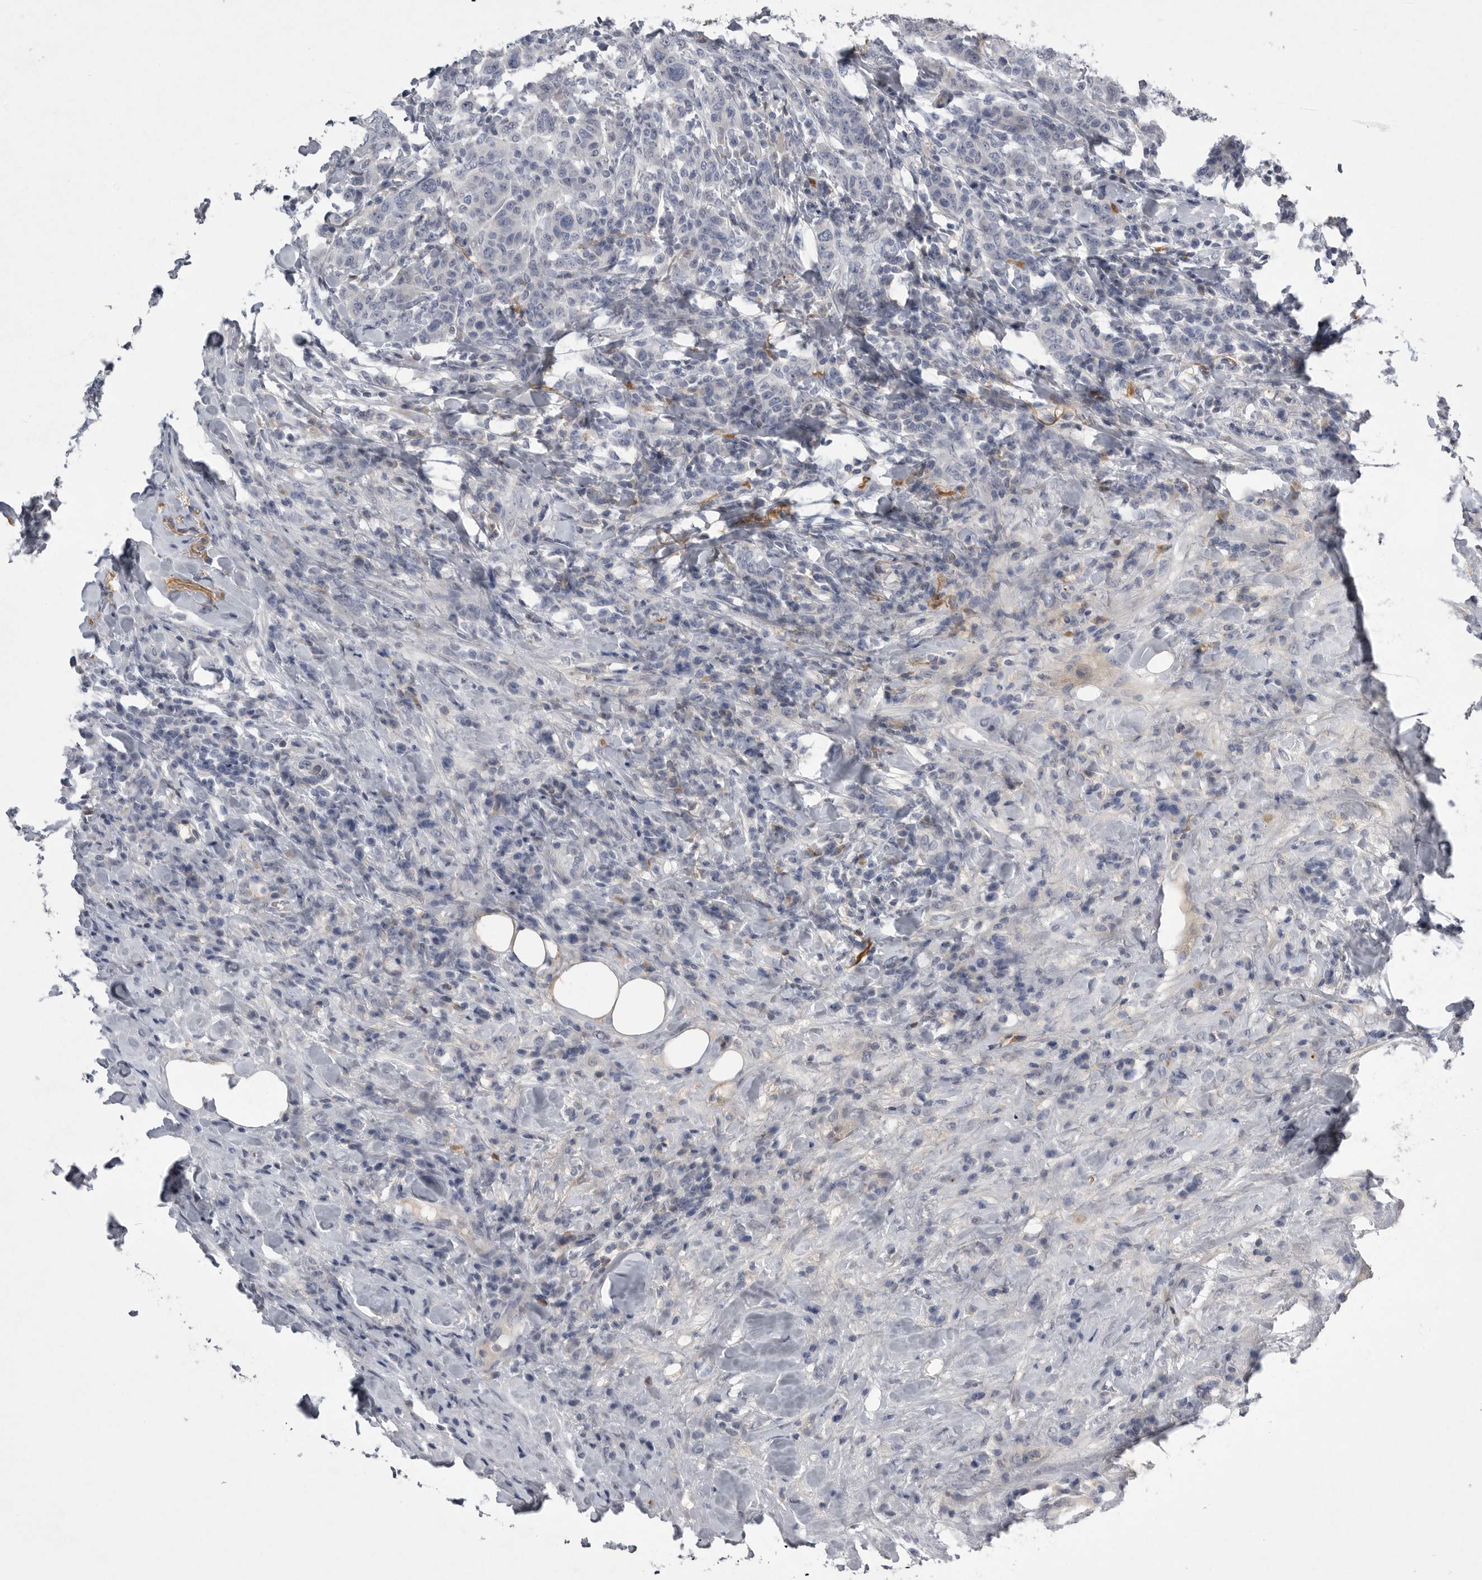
{"staining": {"intensity": "negative", "quantity": "none", "location": "none"}, "tissue": "breast cancer", "cell_type": "Tumor cells", "image_type": "cancer", "snomed": [{"axis": "morphology", "description": "Duct carcinoma"}, {"axis": "topography", "description": "Breast"}], "caption": "Photomicrograph shows no significant protein positivity in tumor cells of breast cancer. (DAB (3,3'-diaminobenzidine) immunohistochemistry visualized using brightfield microscopy, high magnification).", "gene": "CRP", "patient": {"sex": "female", "age": 37}}